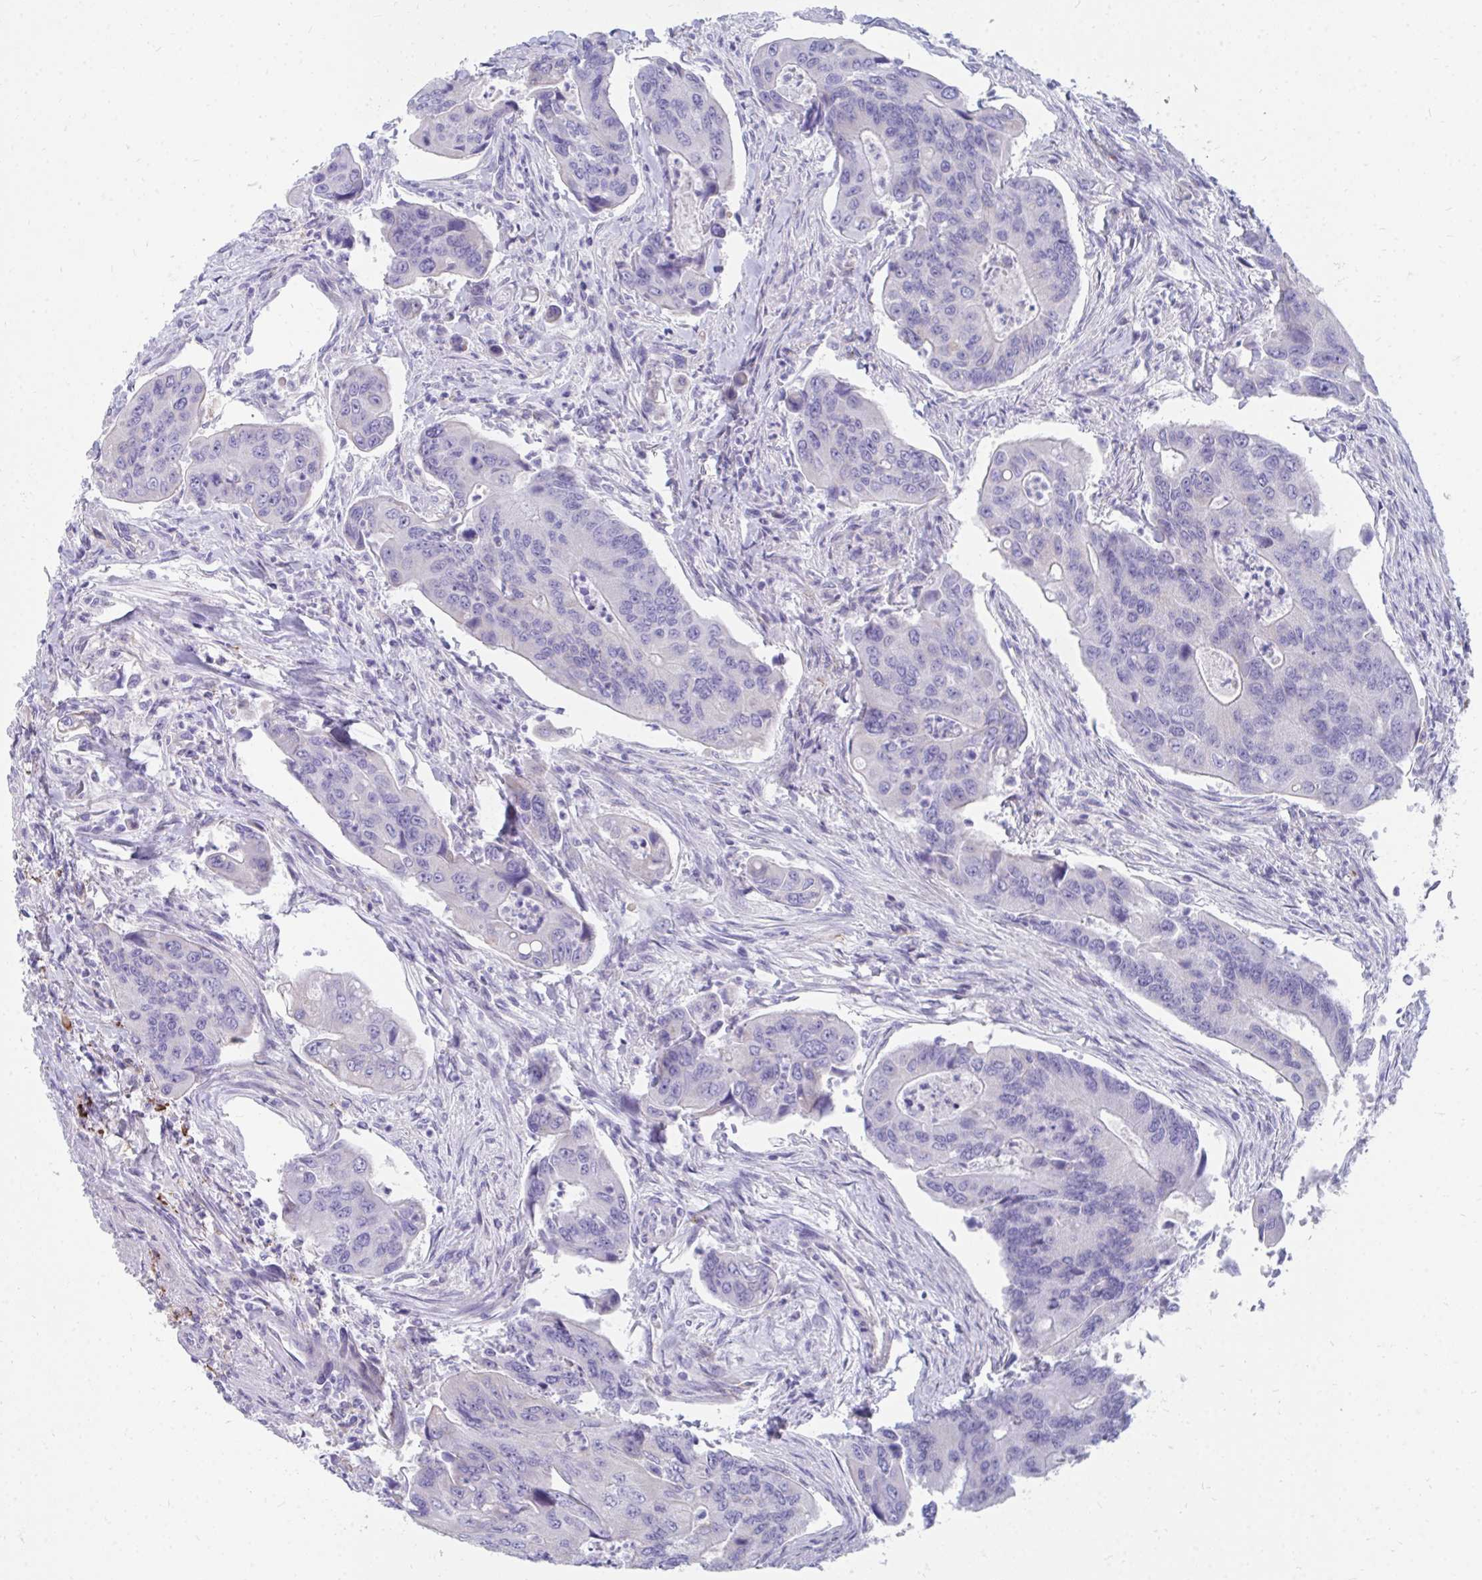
{"staining": {"intensity": "negative", "quantity": "none", "location": "none"}, "tissue": "colorectal cancer", "cell_type": "Tumor cells", "image_type": "cancer", "snomed": [{"axis": "morphology", "description": "Adenocarcinoma, NOS"}, {"axis": "topography", "description": "Colon"}], "caption": "A photomicrograph of human adenocarcinoma (colorectal) is negative for staining in tumor cells.", "gene": "CD163", "patient": {"sex": "female", "age": 67}}